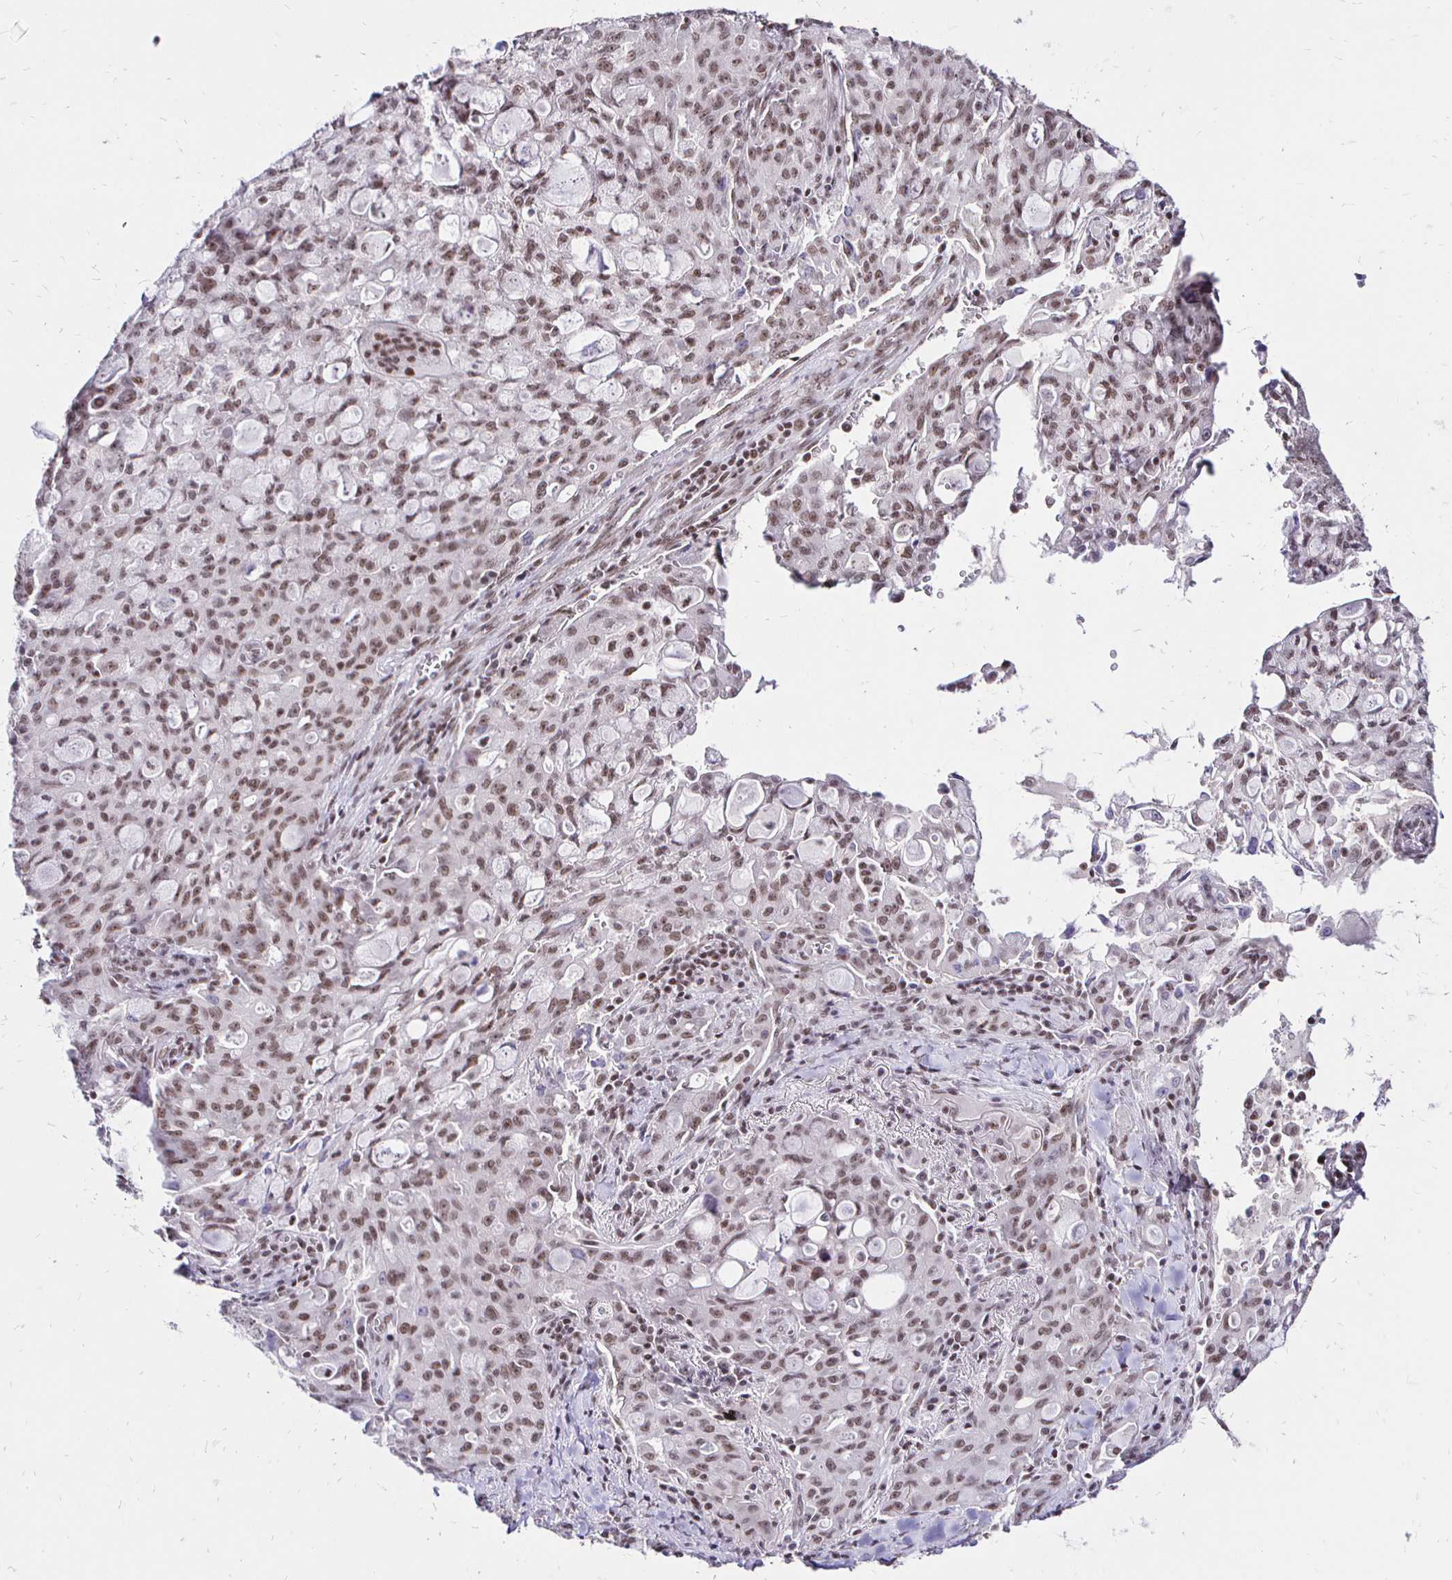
{"staining": {"intensity": "moderate", "quantity": ">75%", "location": "nuclear"}, "tissue": "lung cancer", "cell_type": "Tumor cells", "image_type": "cancer", "snomed": [{"axis": "morphology", "description": "Adenocarcinoma, NOS"}, {"axis": "topography", "description": "Lung"}], "caption": "High-power microscopy captured an immunohistochemistry histopathology image of lung cancer (adenocarcinoma), revealing moderate nuclear expression in about >75% of tumor cells. Using DAB (brown) and hematoxylin (blue) stains, captured at high magnification using brightfield microscopy.", "gene": "SIN3A", "patient": {"sex": "female", "age": 44}}